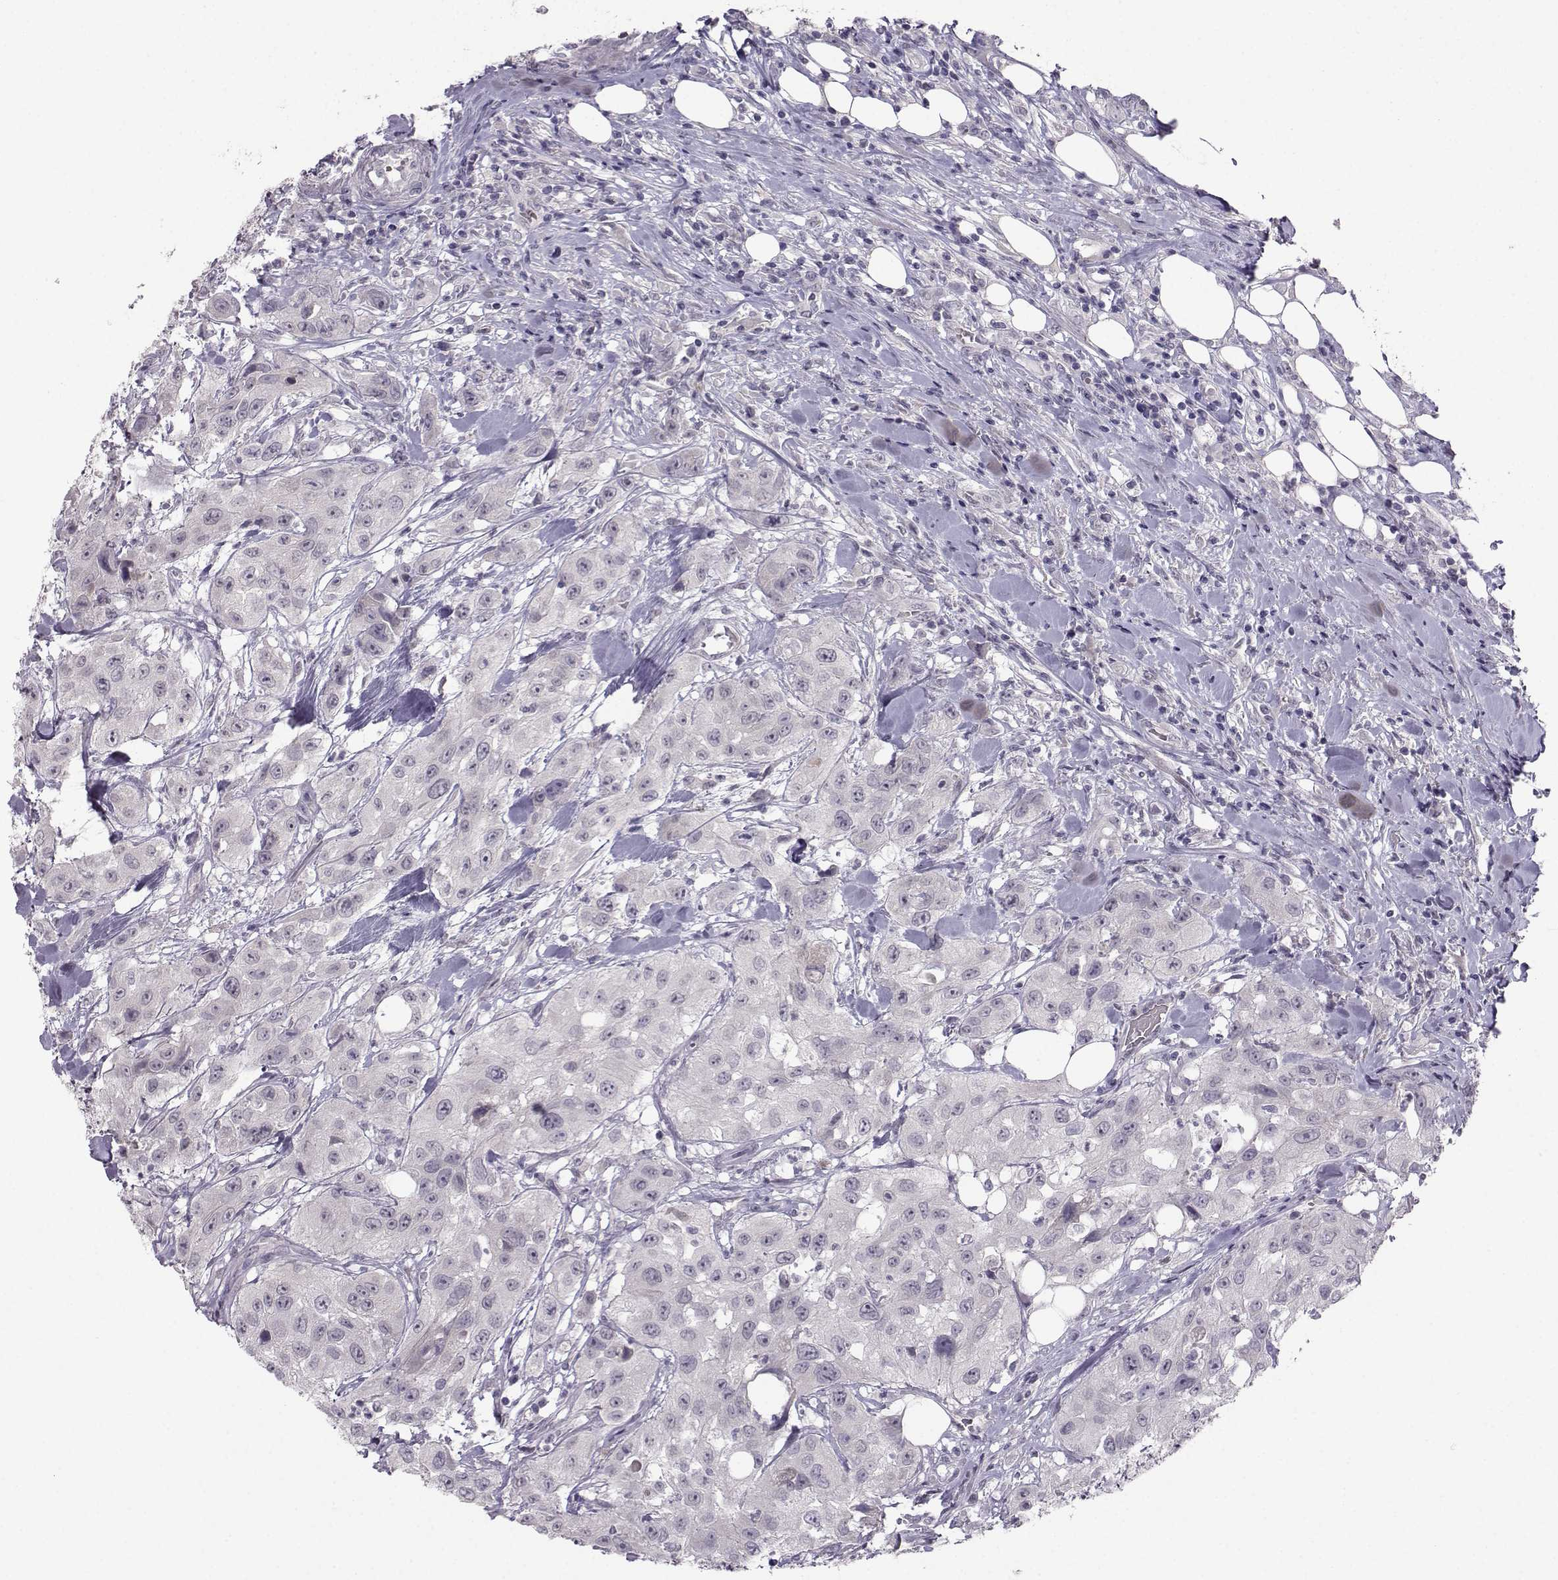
{"staining": {"intensity": "negative", "quantity": "none", "location": "none"}, "tissue": "urothelial cancer", "cell_type": "Tumor cells", "image_type": "cancer", "snomed": [{"axis": "morphology", "description": "Urothelial carcinoma, High grade"}, {"axis": "topography", "description": "Urinary bladder"}], "caption": "The immunohistochemistry (IHC) photomicrograph has no significant staining in tumor cells of urothelial cancer tissue.", "gene": "LIN28A", "patient": {"sex": "male", "age": 79}}